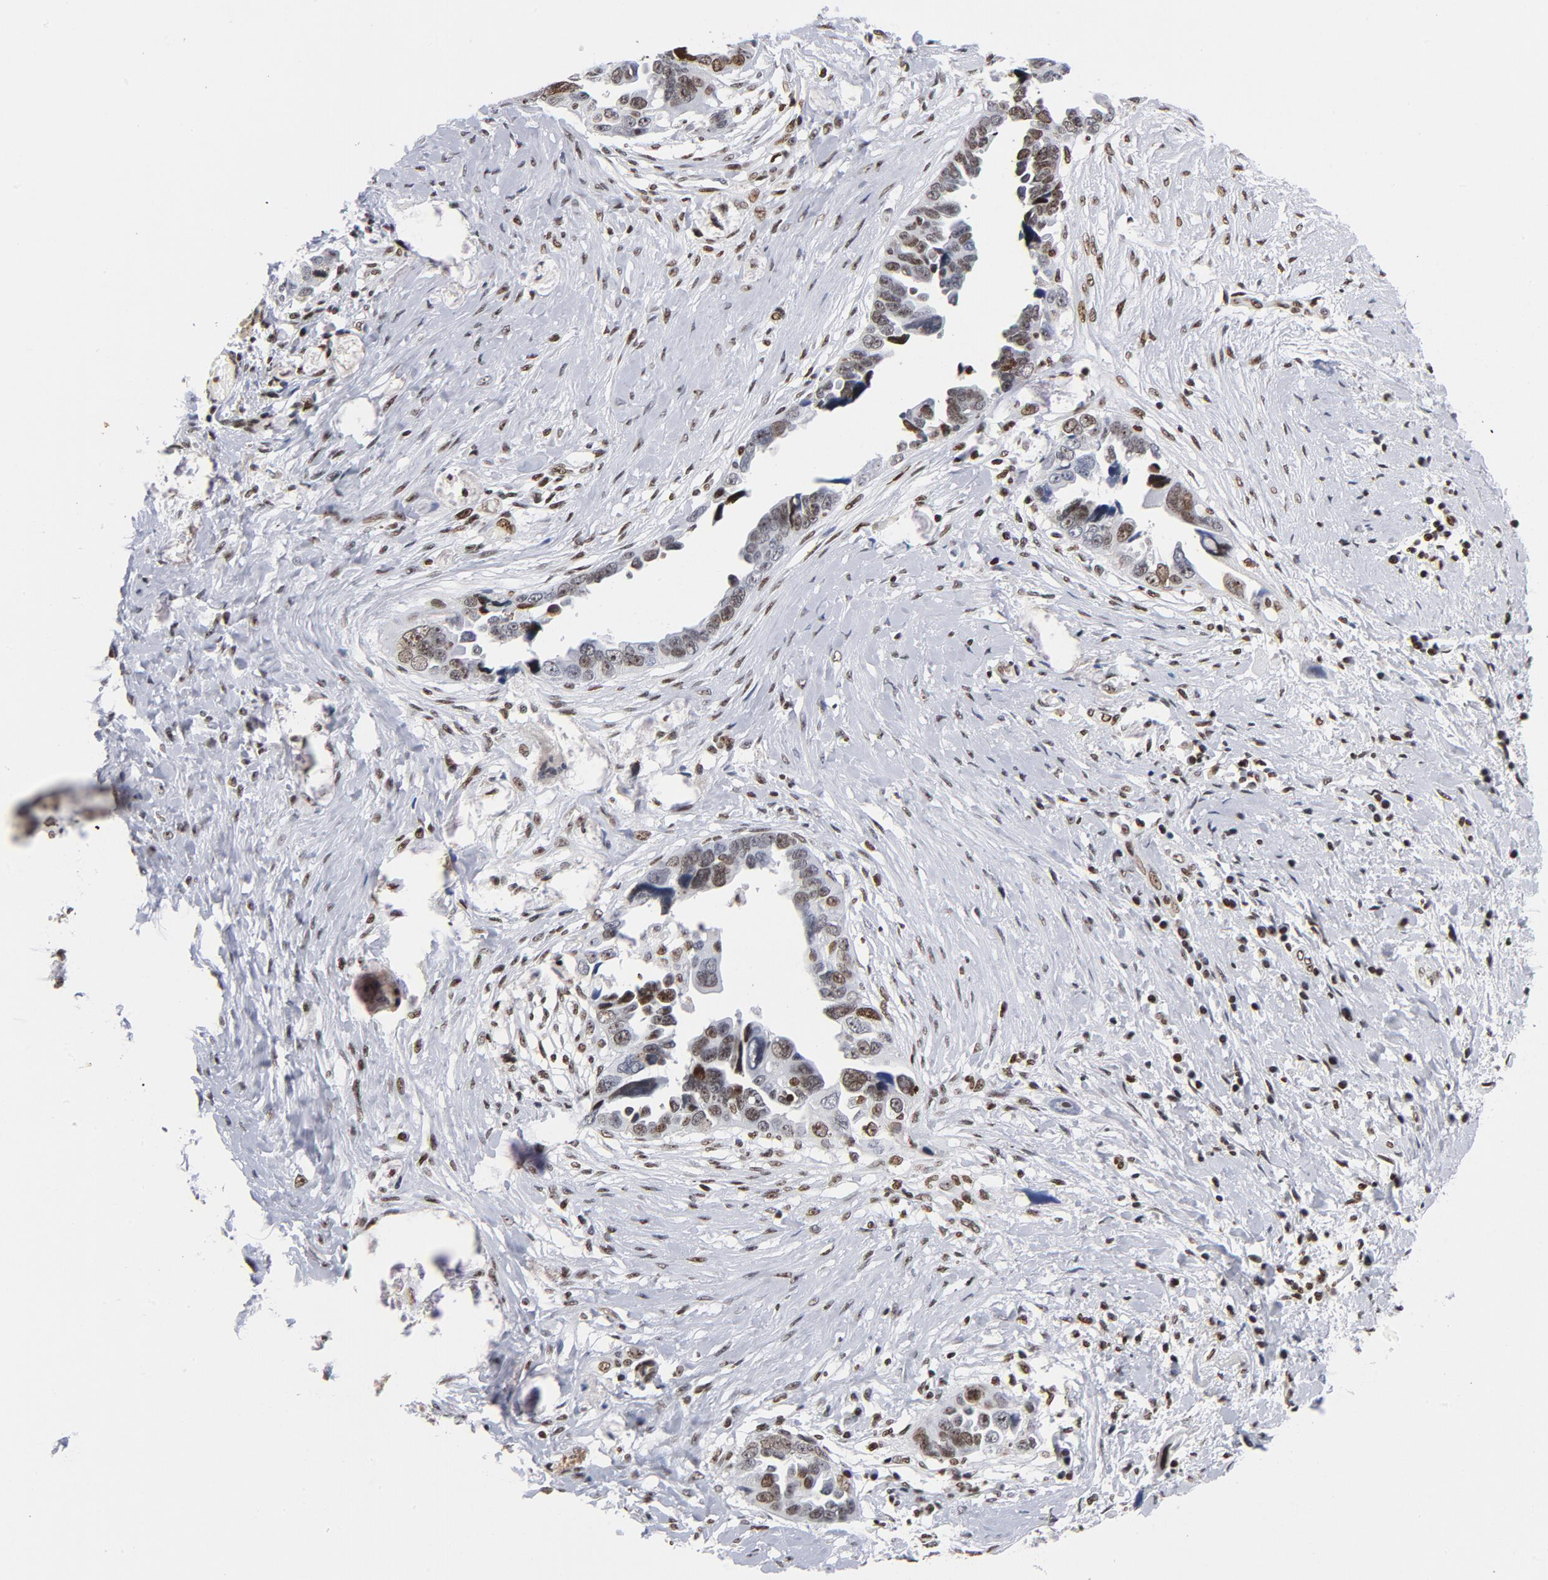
{"staining": {"intensity": "moderate", "quantity": ">75%", "location": "nuclear"}, "tissue": "ovarian cancer", "cell_type": "Tumor cells", "image_type": "cancer", "snomed": [{"axis": "morphology", "description": "Cystadenocarcinoma, serous, NOS"}, {"axis": "topography", "description": "Ovary"}], "caption": "IHC (DAB (3,3'-diaminobenzidine)) staining of human serous cystadenocarcinoma (ovarian) exhibits moderate nuclear protein staining in about >75% of tumor cells.", "gene": "TOP2B", "patient": {"sex": "female", "age": 63}}